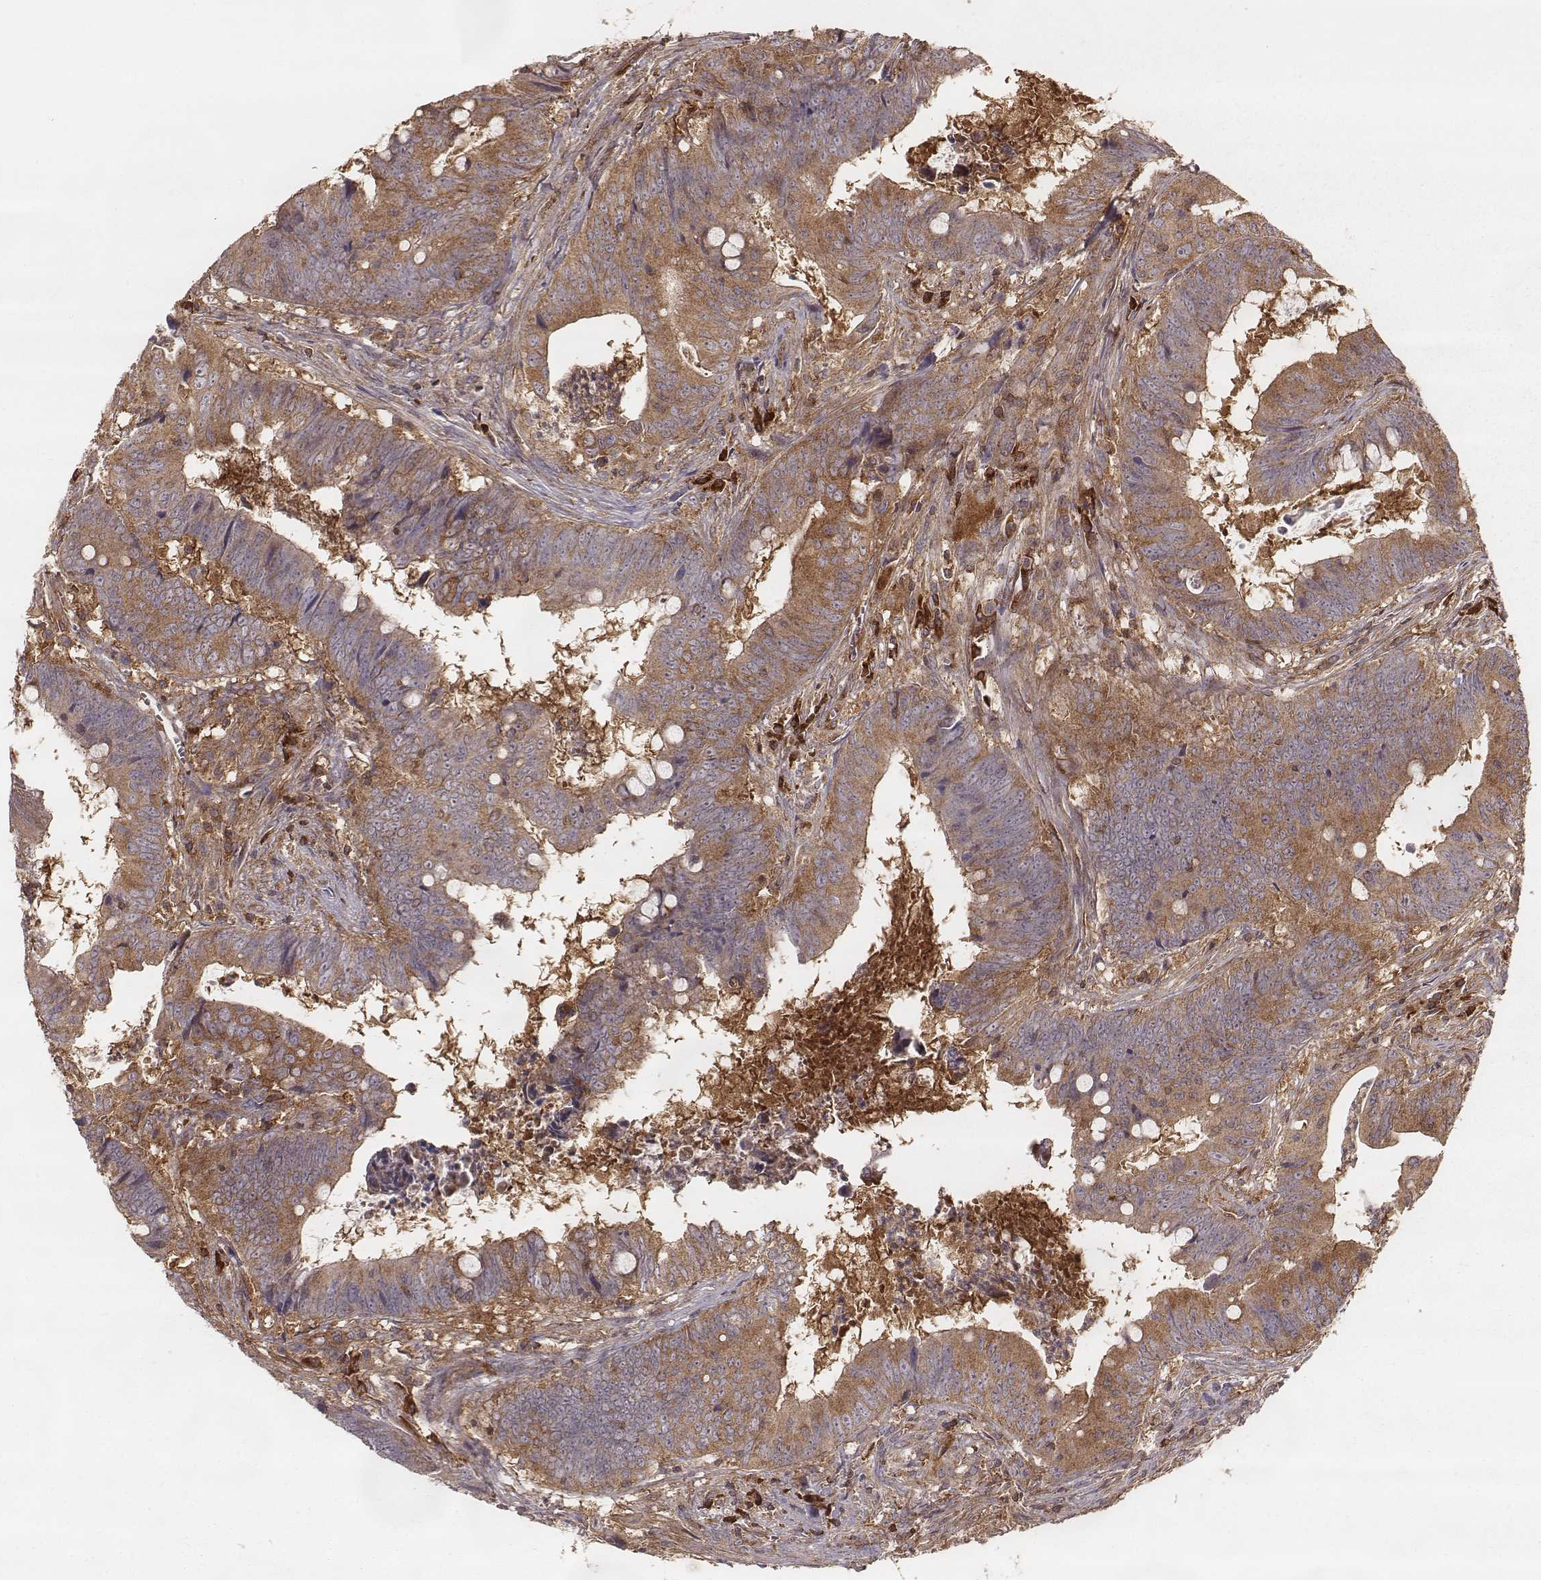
{"staining": {"intensity": "moderate", "quantity": ">75%", "location": "cytoplasmic/membranous"}, "tissue": "colorectal cancer", "cell_type": "Tumor cells", "image_type": "cancer", "snomed": [{"axis": "morphology", "description": "Adenocarcinoma, NOS"}, {"axis": "topography", "description": "Colon"}], "caption": "Tumor cells show medium levels of moderate cytoplasmic/membranous staining in approximately >75% of cells in colorectal adenocarcinoma.", "gene": "CARS1", "patient": {"sex": "female", "age": 82}}